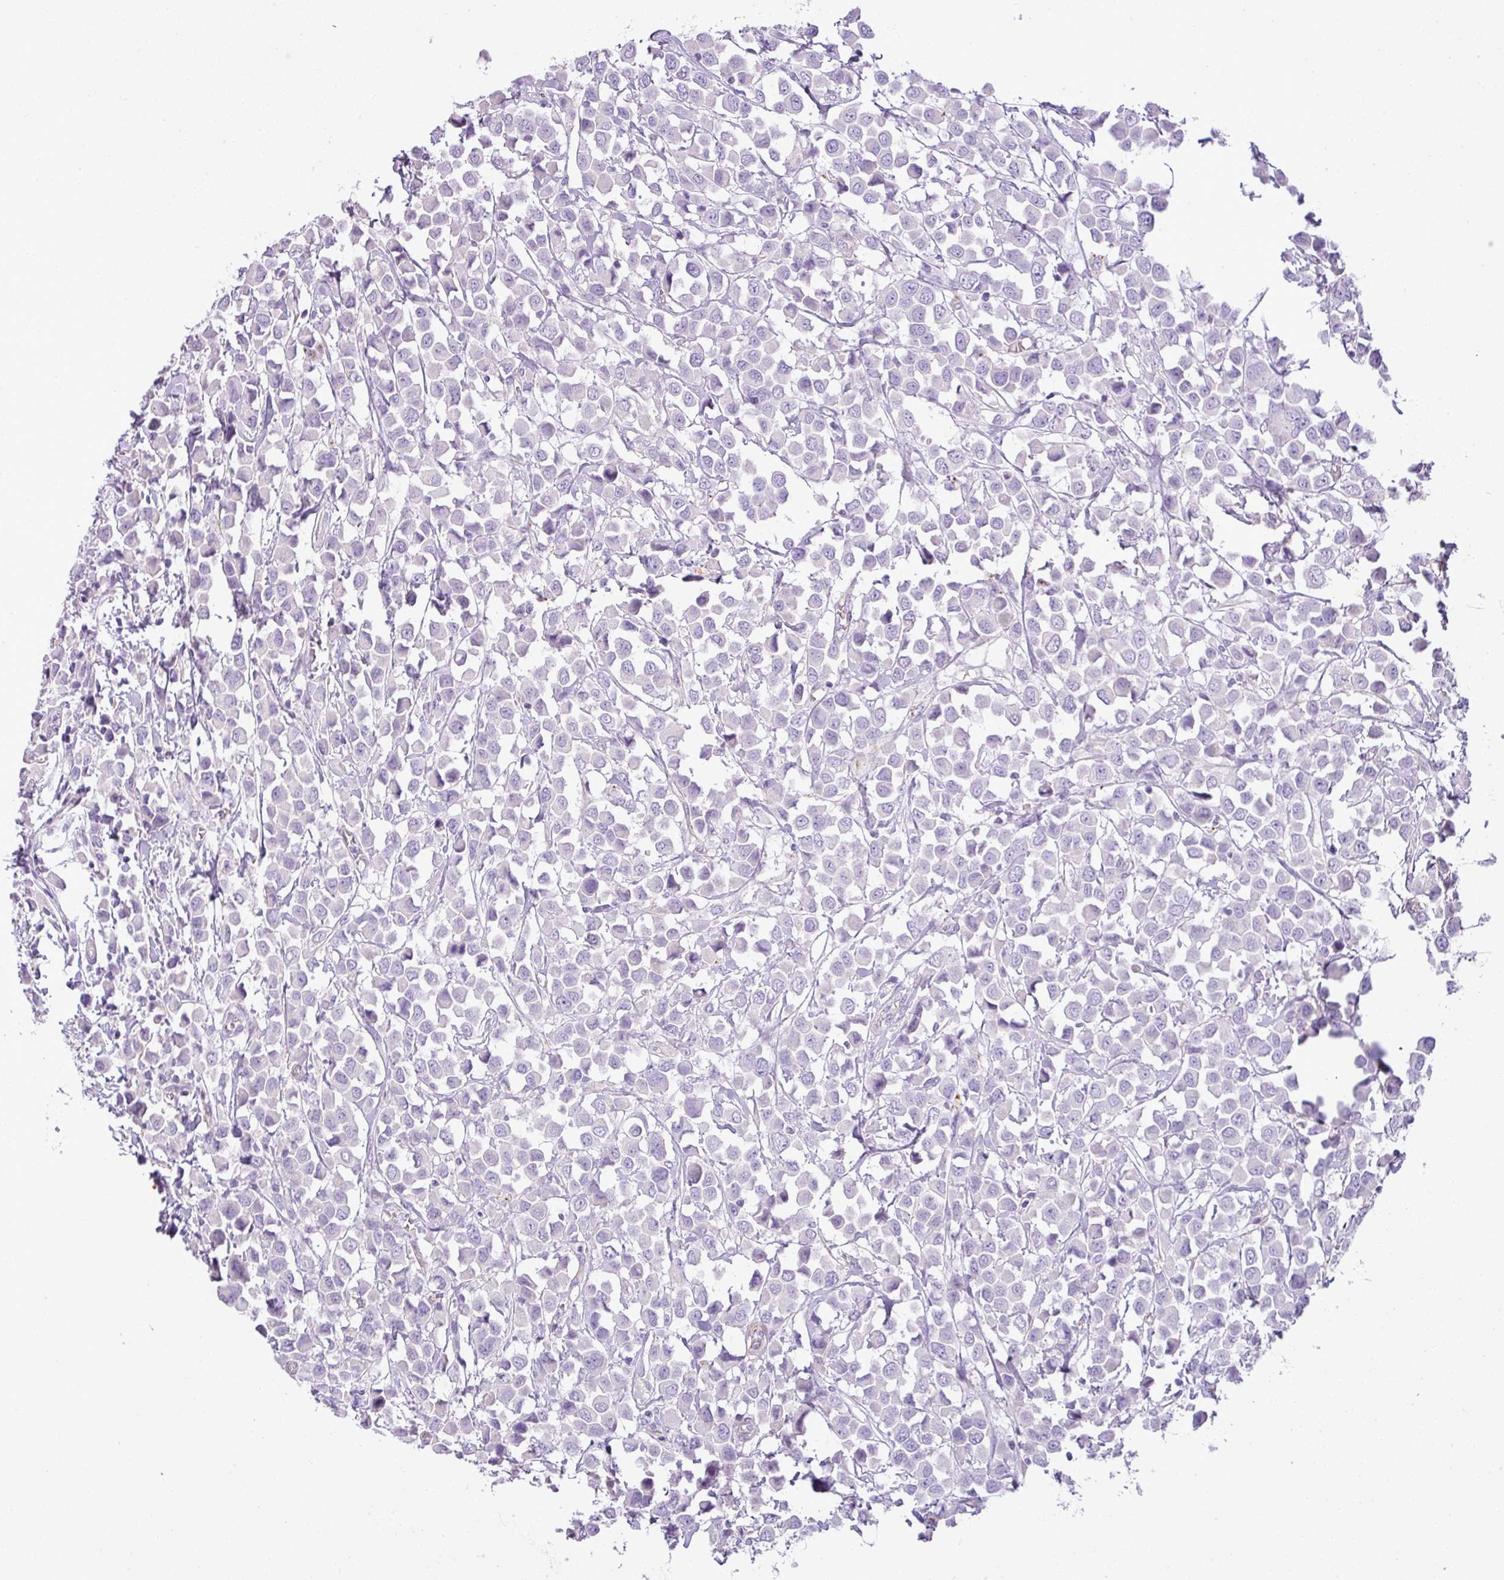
{"staining": {"intensity": "negative", "quantity": "none", "location": "none"}, "tissue": "breast cancer", "cell_type": "Tumor cells", "image_type": "cancer", "snomed": [{"axis": "morphology", "description": "Duct carcinoma"}, {"axis": "topography", "description": "Breast"}], "caption": "Tumor cells show no significant protein positivity in breast cancer. The staining was performed using DAB (3,3'-diaminobenzidine) to visualize the protein expression in brown, while the nuclei were stained in blue with hematoxylin (Magnification: 20x).", "gene": "ENSG00000273748", "patient": {"sex": "female", "age": 61}}